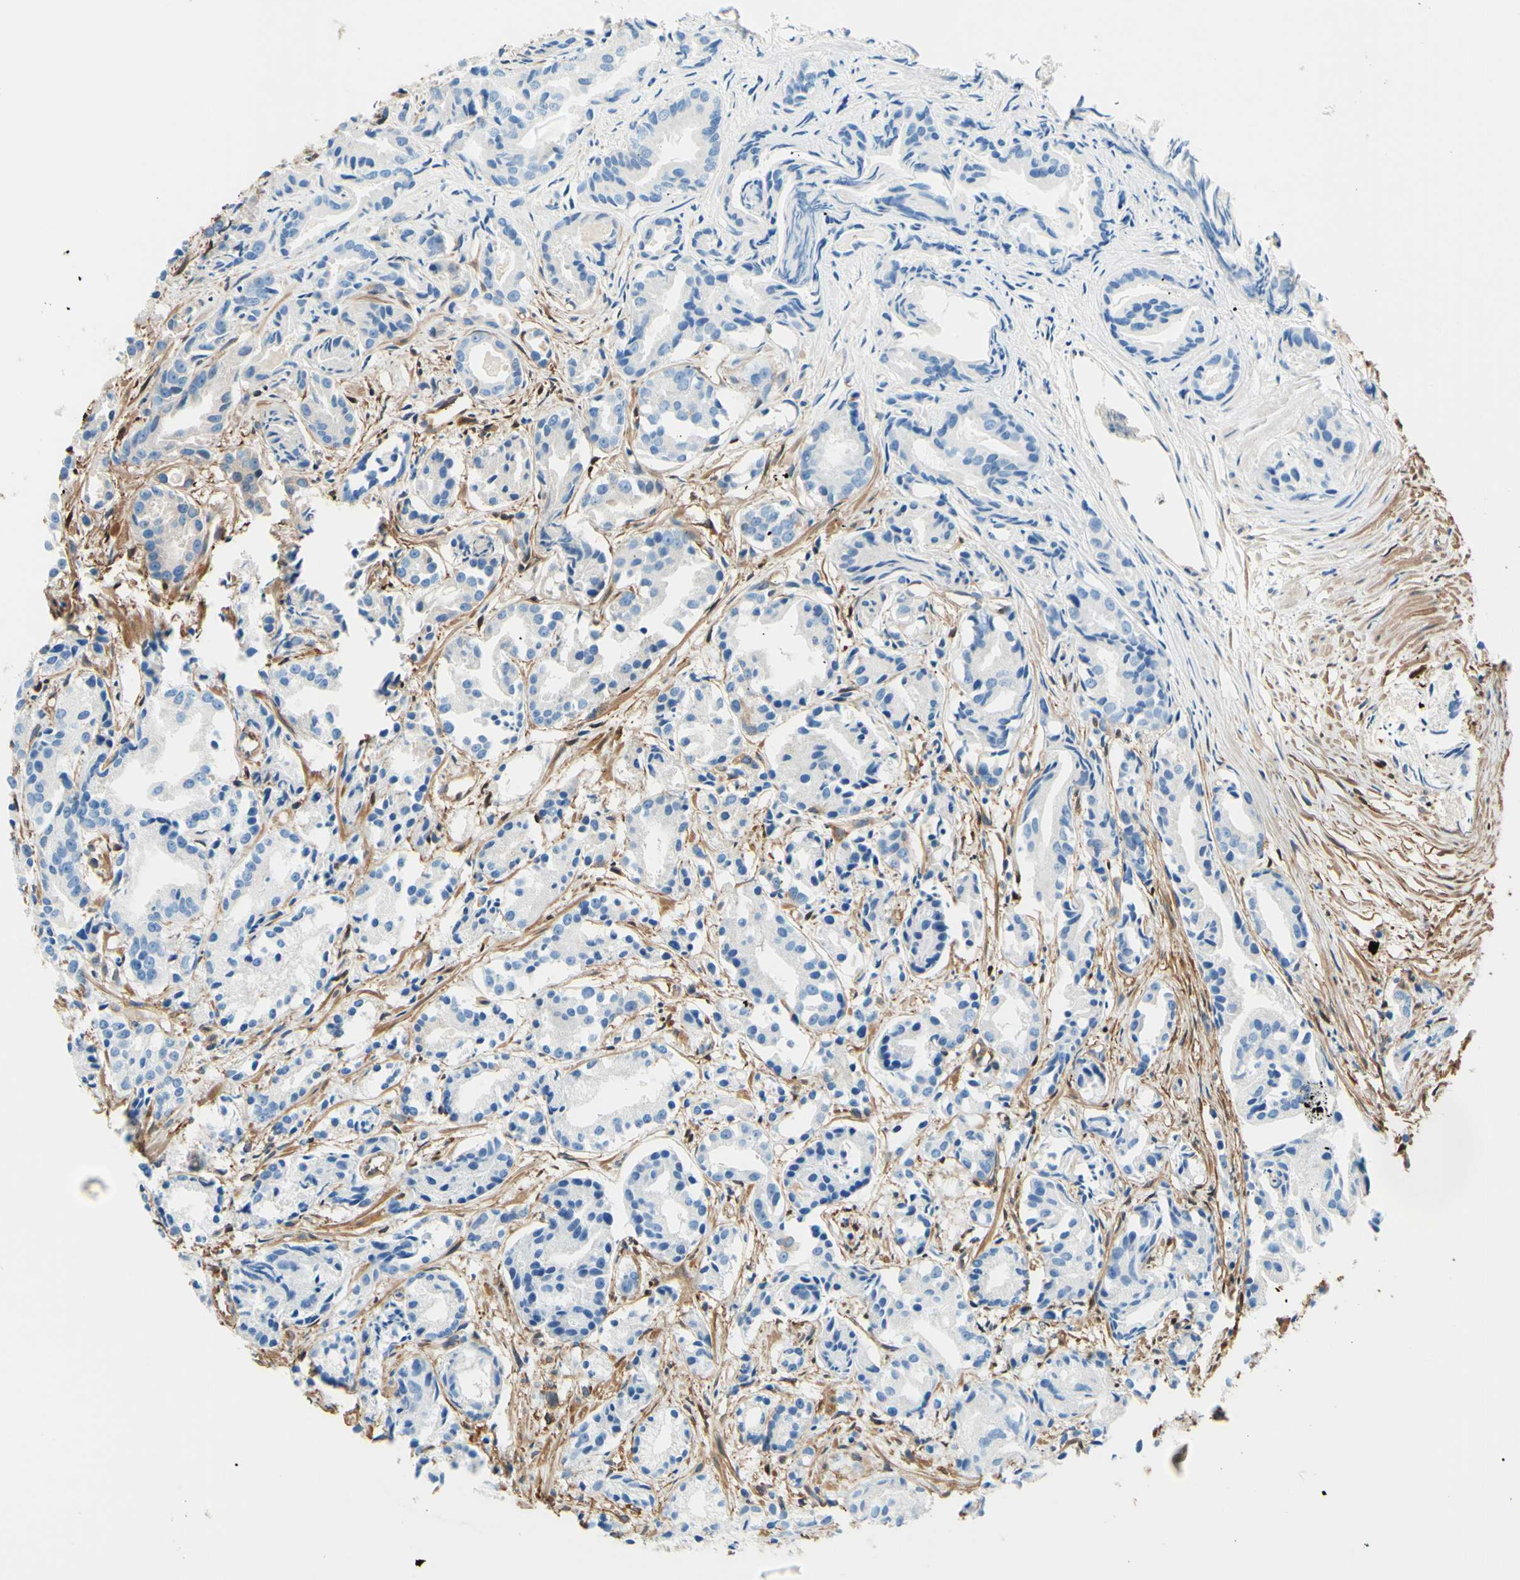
{"staining": {"intensity": "negative", "quantity": "none", "location": "none"}, "tissue": "prostate cancer", "cell_type": "Tumor cells", "image_type": "cancer", "snomed": [{"axis": "morphology", "description": "Adenocarcinoma, Low grade"}, {"axis": "topography", "description": "Prostate"}], "caption": "Tumor cells are negative for protein expression in human prostate low-grade adenocarcinoma.", "gene": "DPYSL3", "patient": {"sex": "male", "age": 72}}